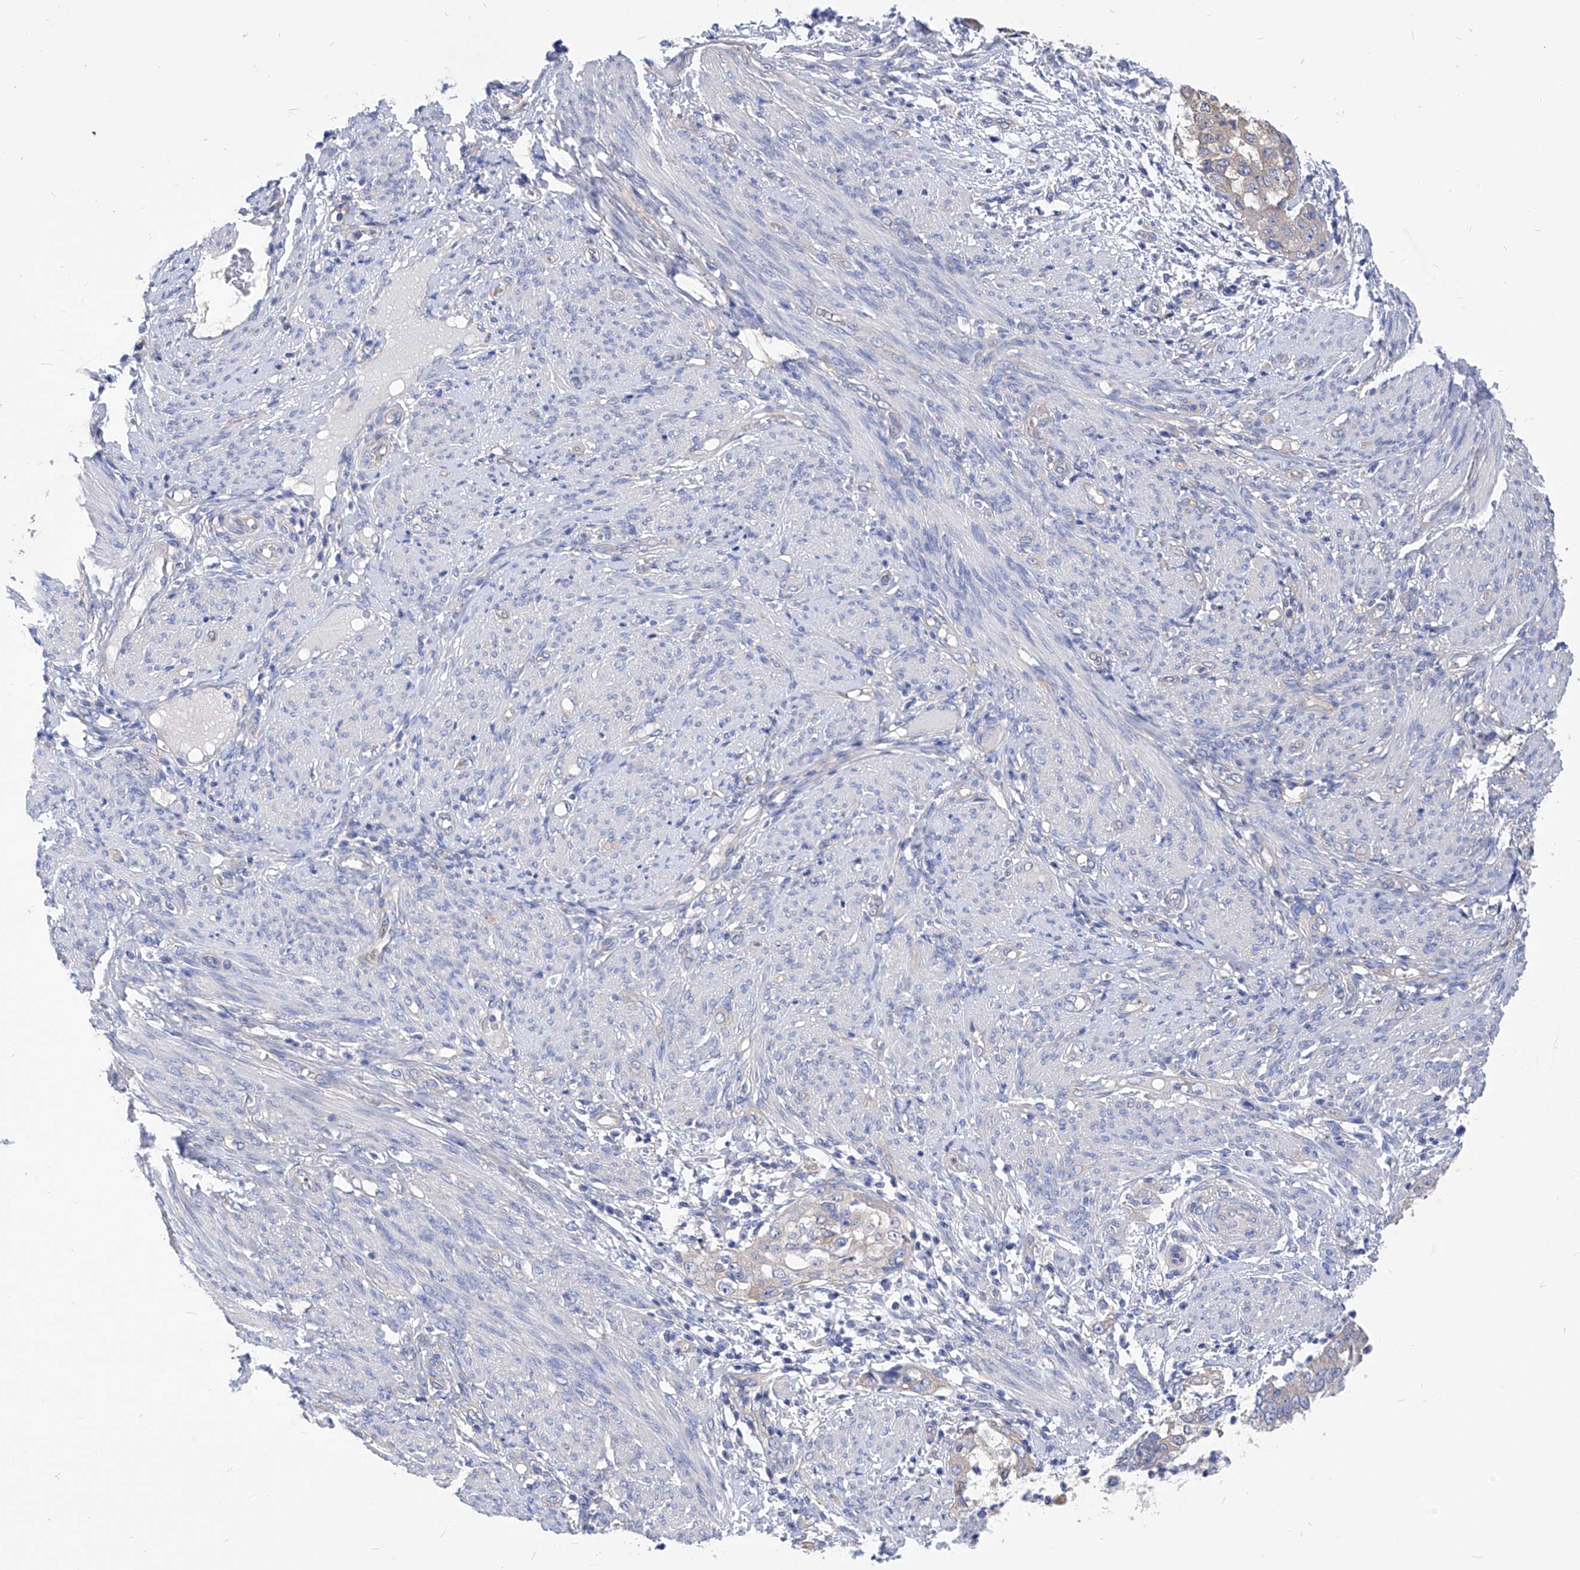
{"staining": {"intensity": "weak", "quantity": "<25%", "location": "cytoplasmic/membranous"}, "tissue": "endometrial cancer", "cell_type": "Tumor cells", "image_type": "cancer", "snomed": [{"axis": "morphology", "description": "Adenocarcinoma, NOS"}, {"axis": "topography", "description": "Endometrium"}], "caption": "A high-resolution image shows IHC staining of endometrial cancer, which demonstrates no significant expression in tumor cells.", "gene": "XPNPEP1", "patient": {"sex": "female", "age": 85}}